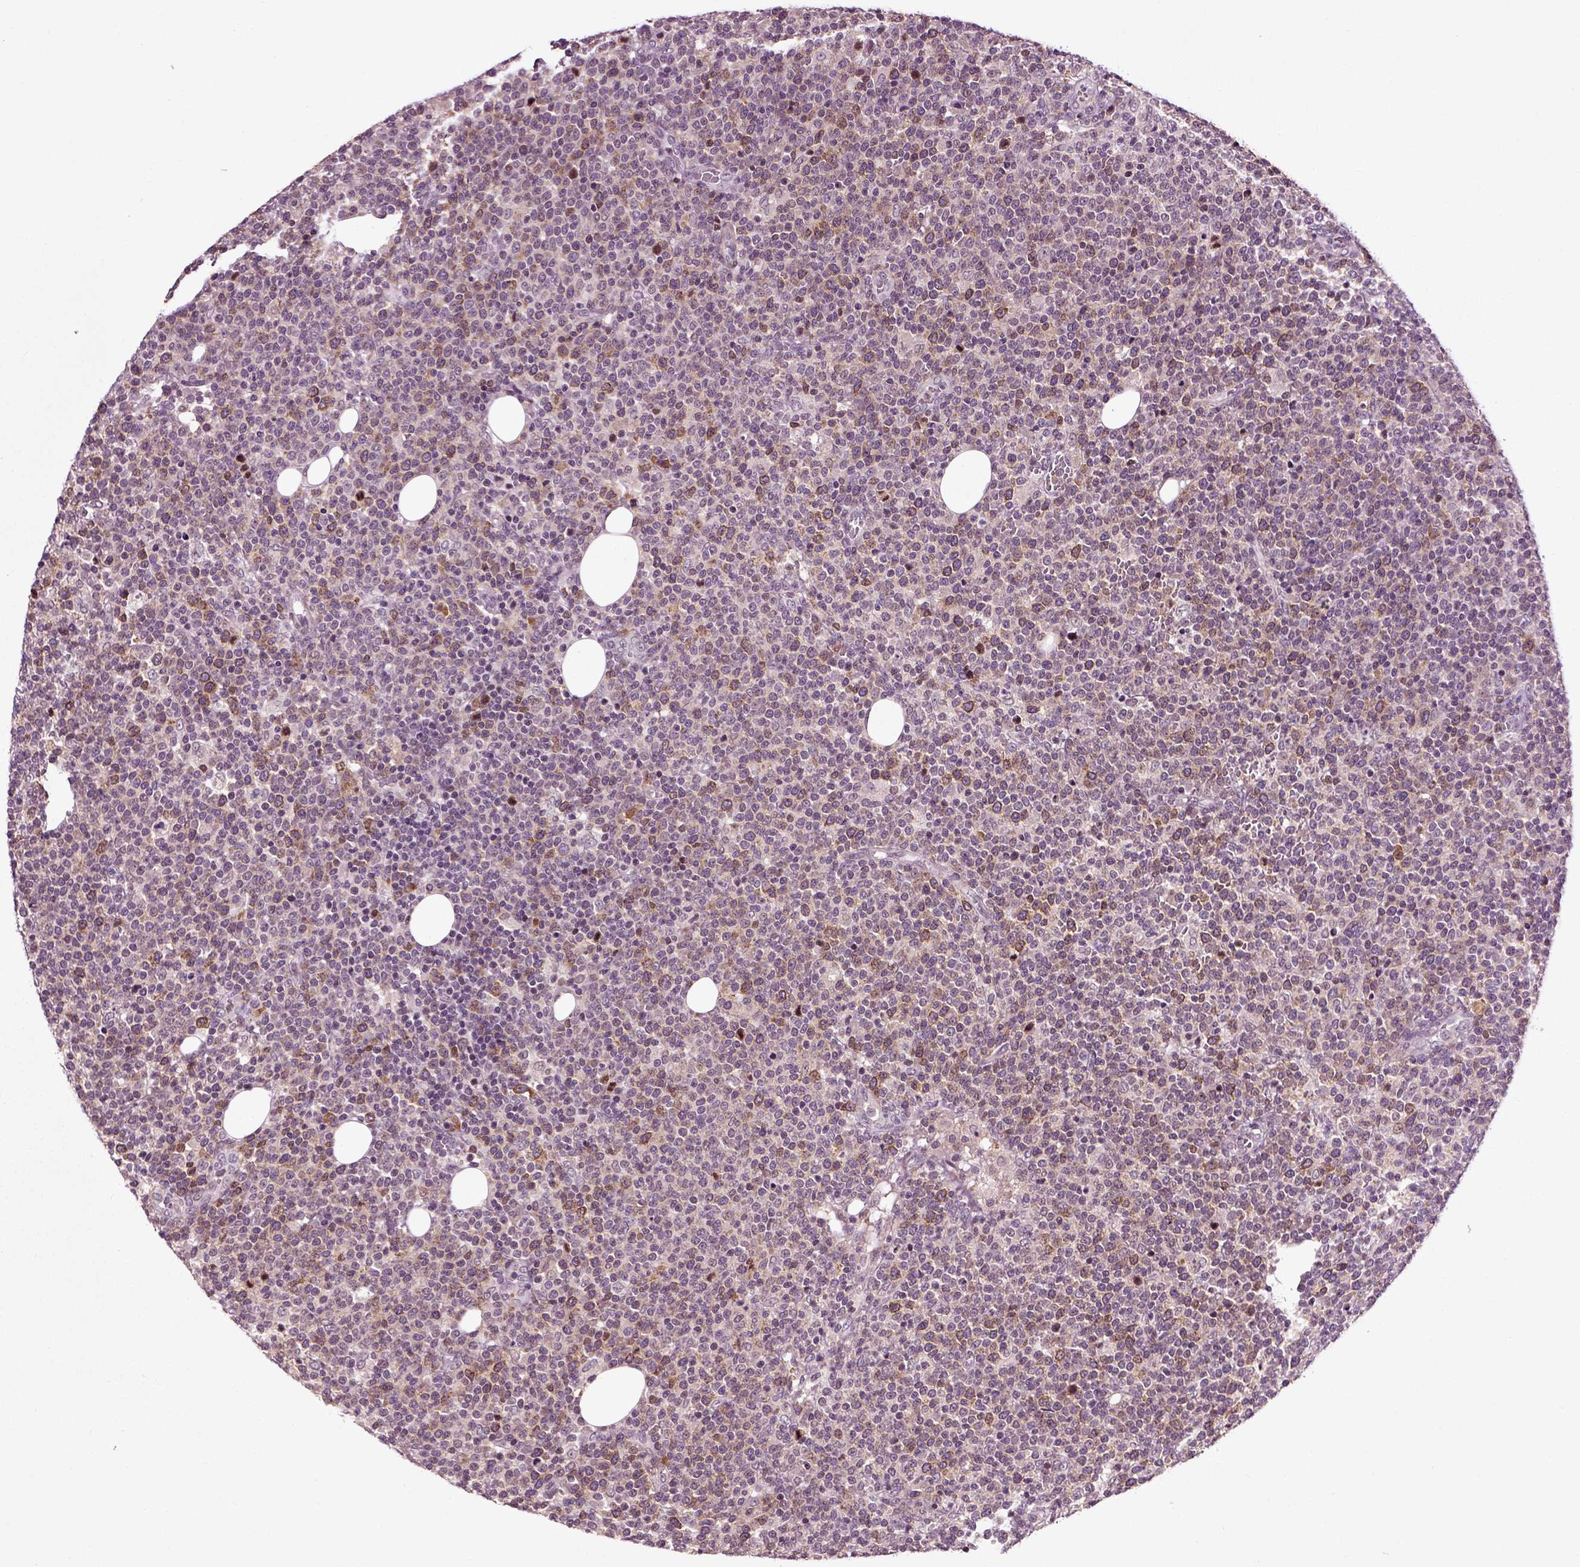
{"staining": {"intensity": "negative", "quantity": "none", "location": "none"}, "tissue": "lymphoma", "cell_type": "Tumor cells", "image_type": "cancer", "snomed": [{"axis": "morphology", "description": "Malignant lymphoma, non-Hodgkin's type, High grade"}, {"axis": "topography", "description": "Lymph node"}], "caption": "Tumor cells show no significant protein staining in malignant lymphoma, non-Hodgkin's type (high-grade).", "gene": "KNSTRN", "patient": {"sex": "male", "age": 61}}